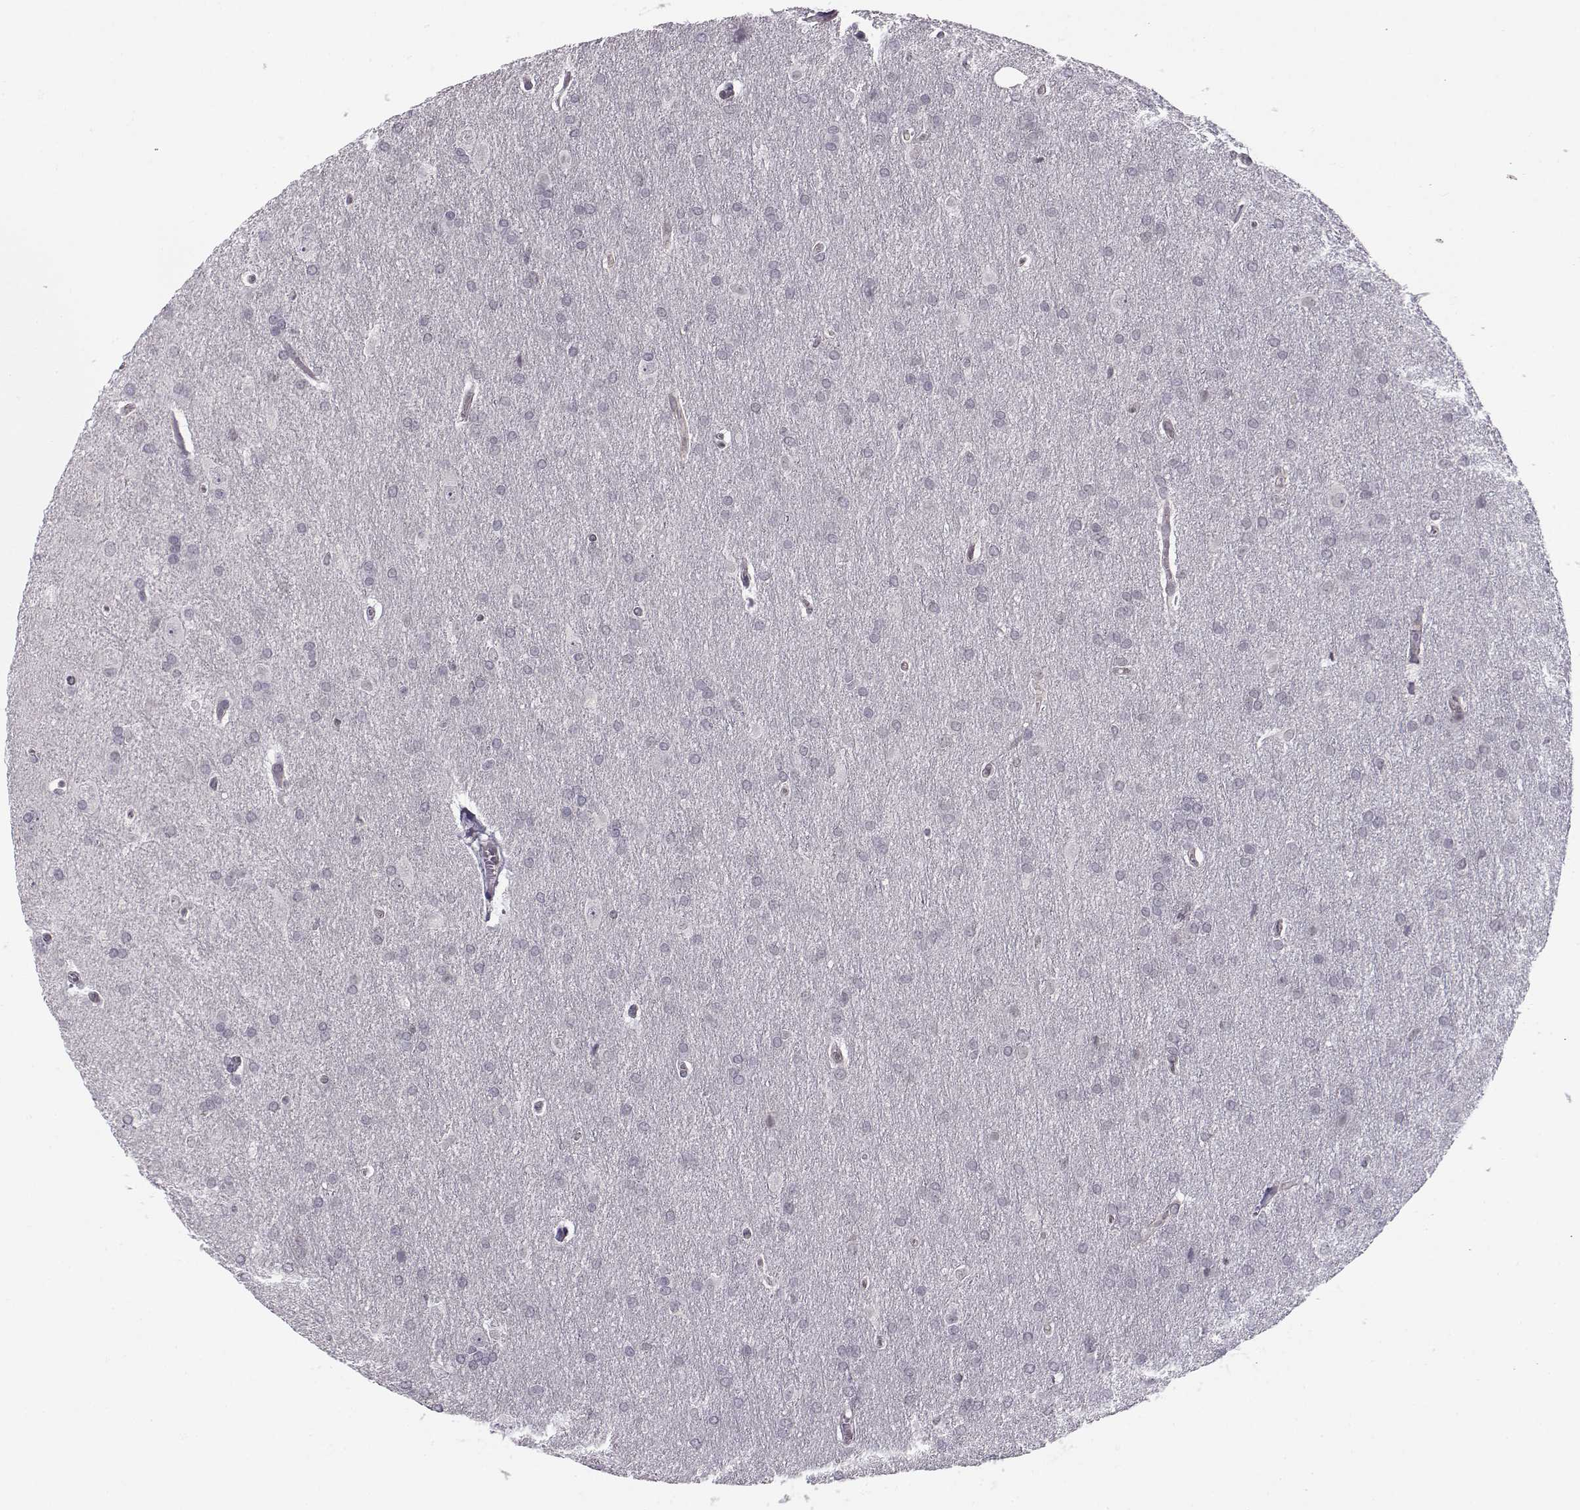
{"staining": {"intensity": "negative", "quantity": "none", "location": "none"}, "tissue": "glioma", "cell_type": "Tumor cells", "image_type": "cancer", "snomed": [{"axis": "morphology", "description": "Glioma, malignant, Low grade"}, {"axis": "topography", "description": "Brain"}], "caption": "The IHC micrograph has no significant expression in tumor cells of glioma tissue. Brightfield microscopy of immunohistochemistry (IHC) stained with DAB (3,3'-diaminobenzidine) (brown) and hematoxylin (blue), captured at high magnification.", "gene": "KIF13B", "patient": {"sex": "female", "age": 32}}